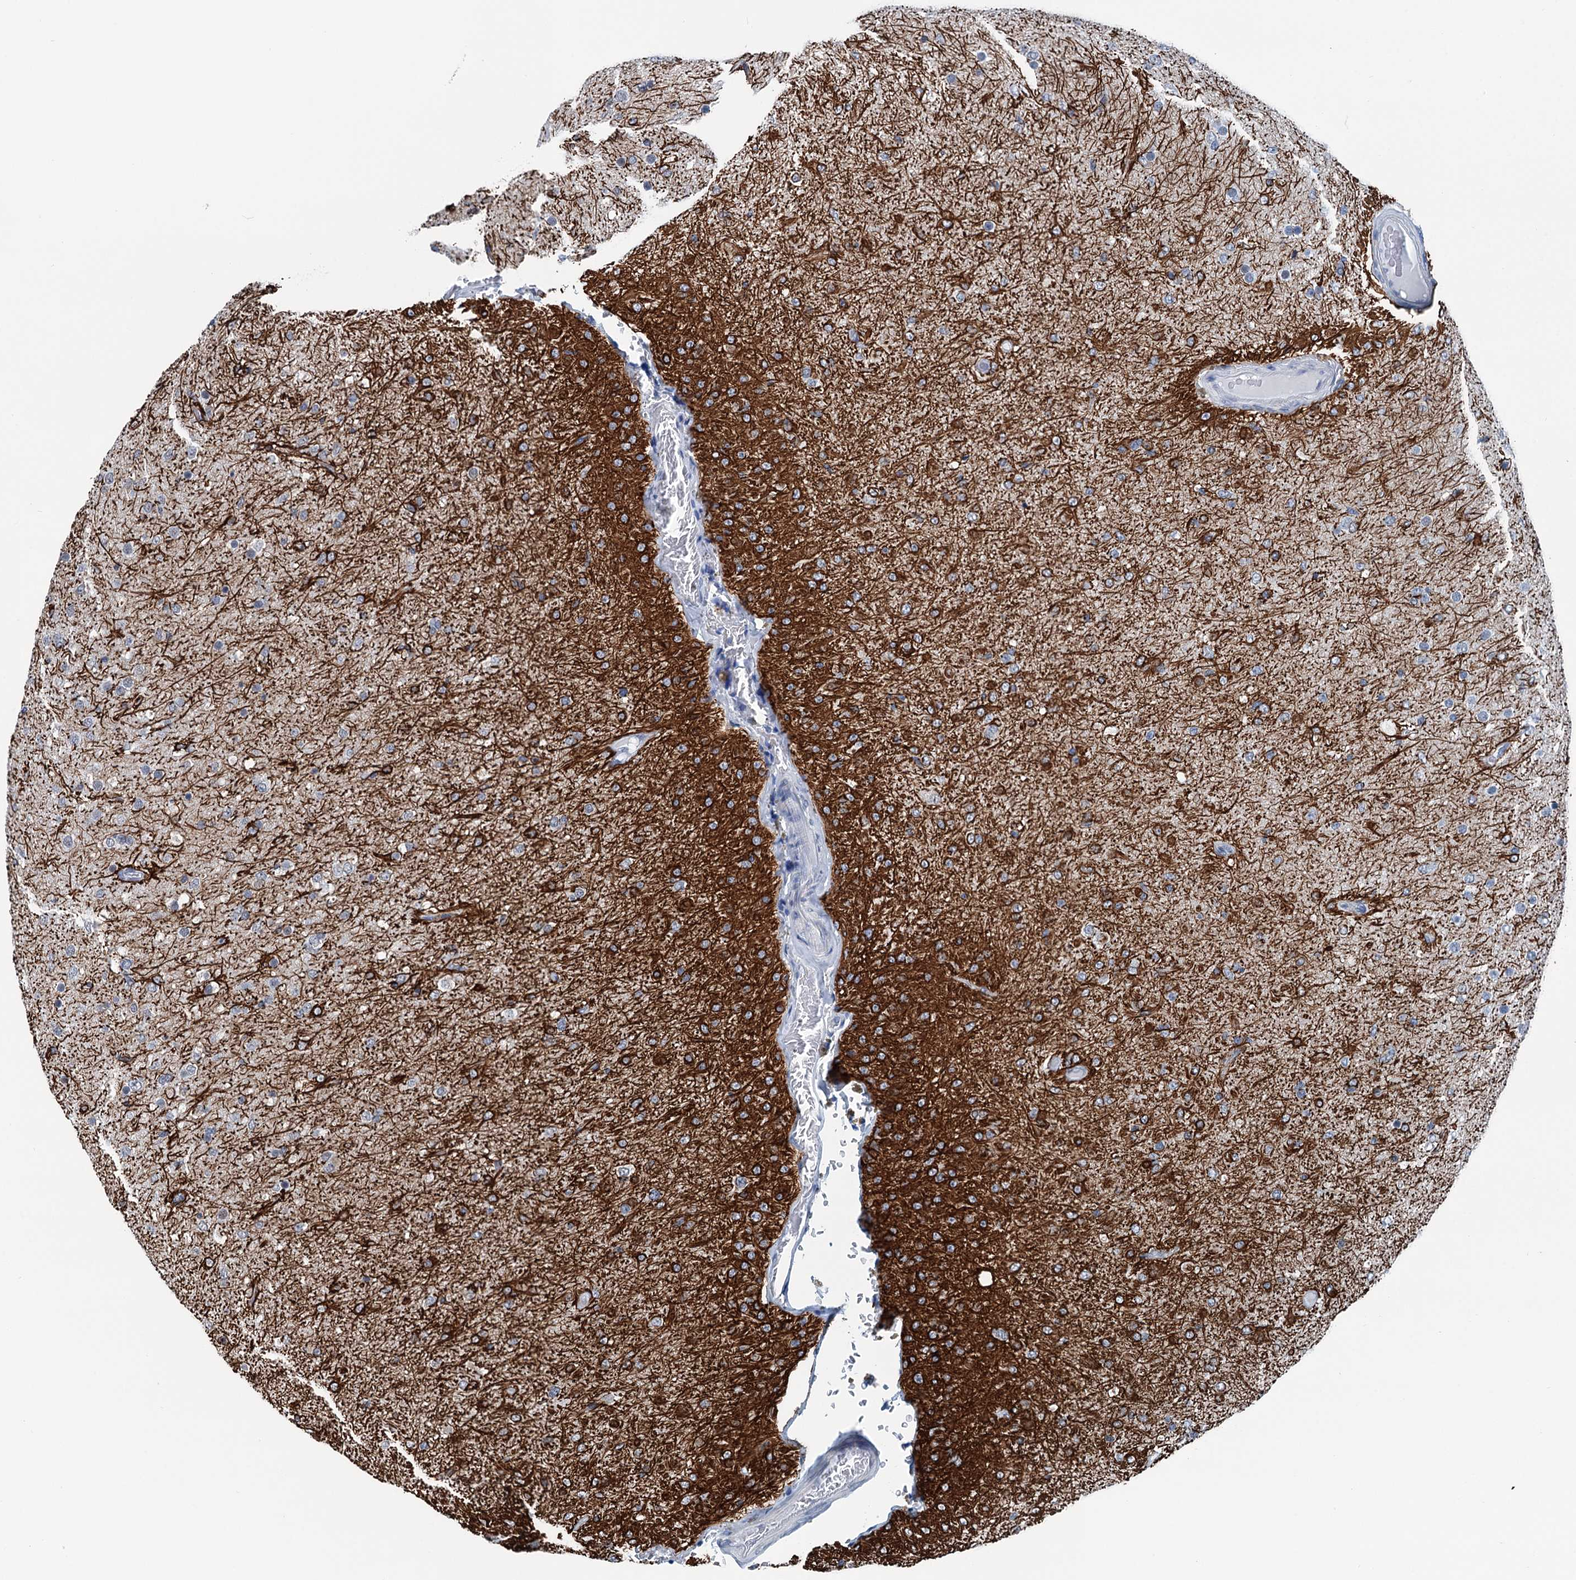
{"staining": {"intensity": "strong", "quantity": "25%-75%", "location": "cytoplasmic/membranous"}, "tissue": "glioma", "cell_type": "Tumor cells", "image_type": "cancer", "snomed": [{"axis": "morphology", "description": "Glioma, malignant, Low grade"}, {"axis": "topography", "description": "Brain"}], "caption": "Immunohistochemical staining of glioma reveals high levels of strong cytoplasmic/membranous positivity in approximately 25%-75% of tumor cells. Nuclei are stained in blue.", "gene": "TRPT1", "patient": {"sex": "male", "age": 65}}